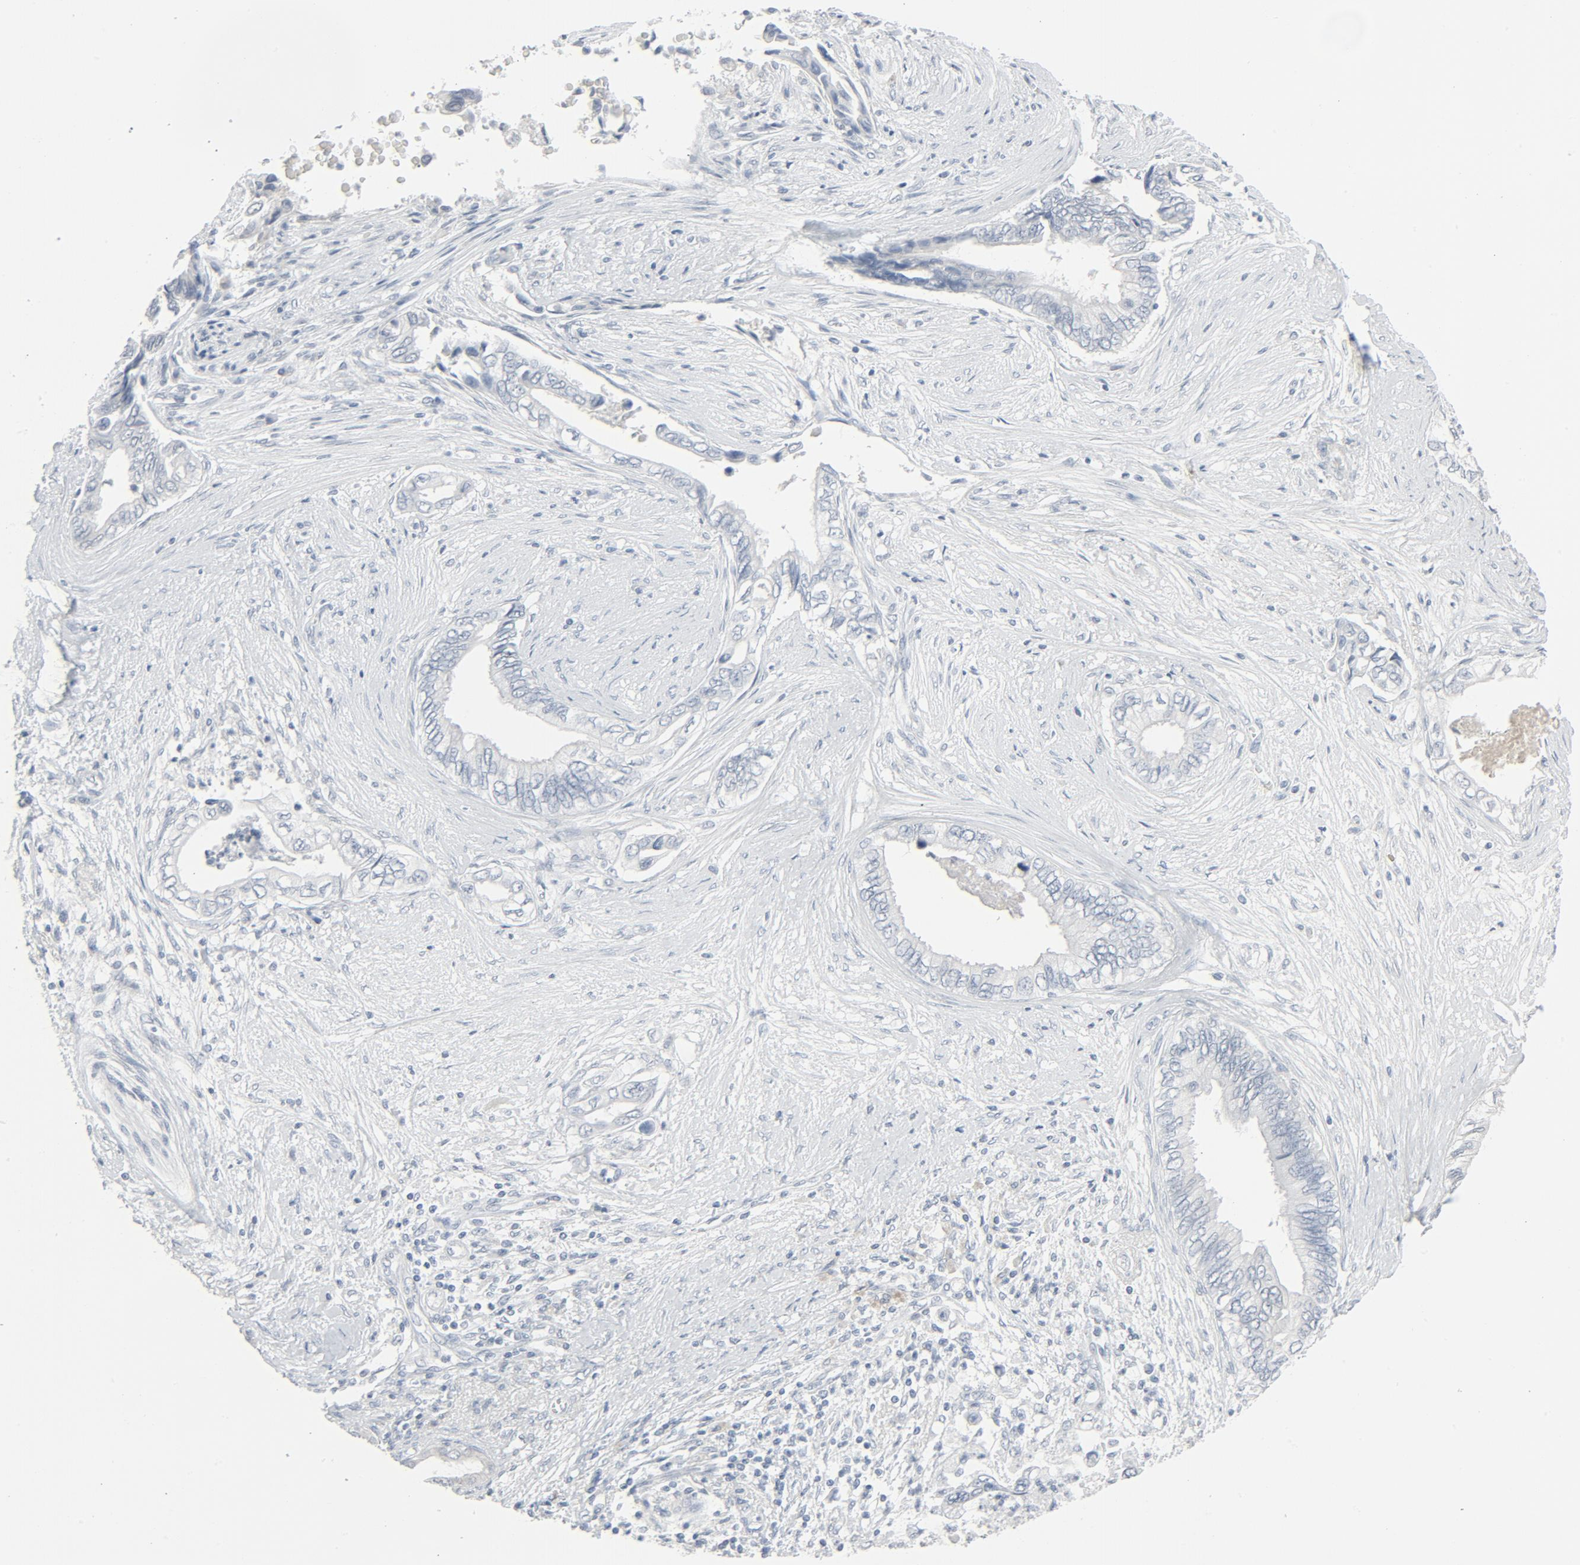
{"staining": {"intensity": "negative", "quantity": "none", "location": "none"}, "tissue": "pancreatic cancer", "cell_type": "Tumor cells", "image_type": "cancer", "snomed": [{"axis": "morphology", "description": "Adenocarcinoma, NOS"}, {"axis": "topography", "description": "Pancreas"}], "caption": "This is an immunohistochemistry image of human pancreatic cancer. There is no positivity in tumor cells.", "gene": "FGFR3", "patient": {"sex": "female", "age": 66}}